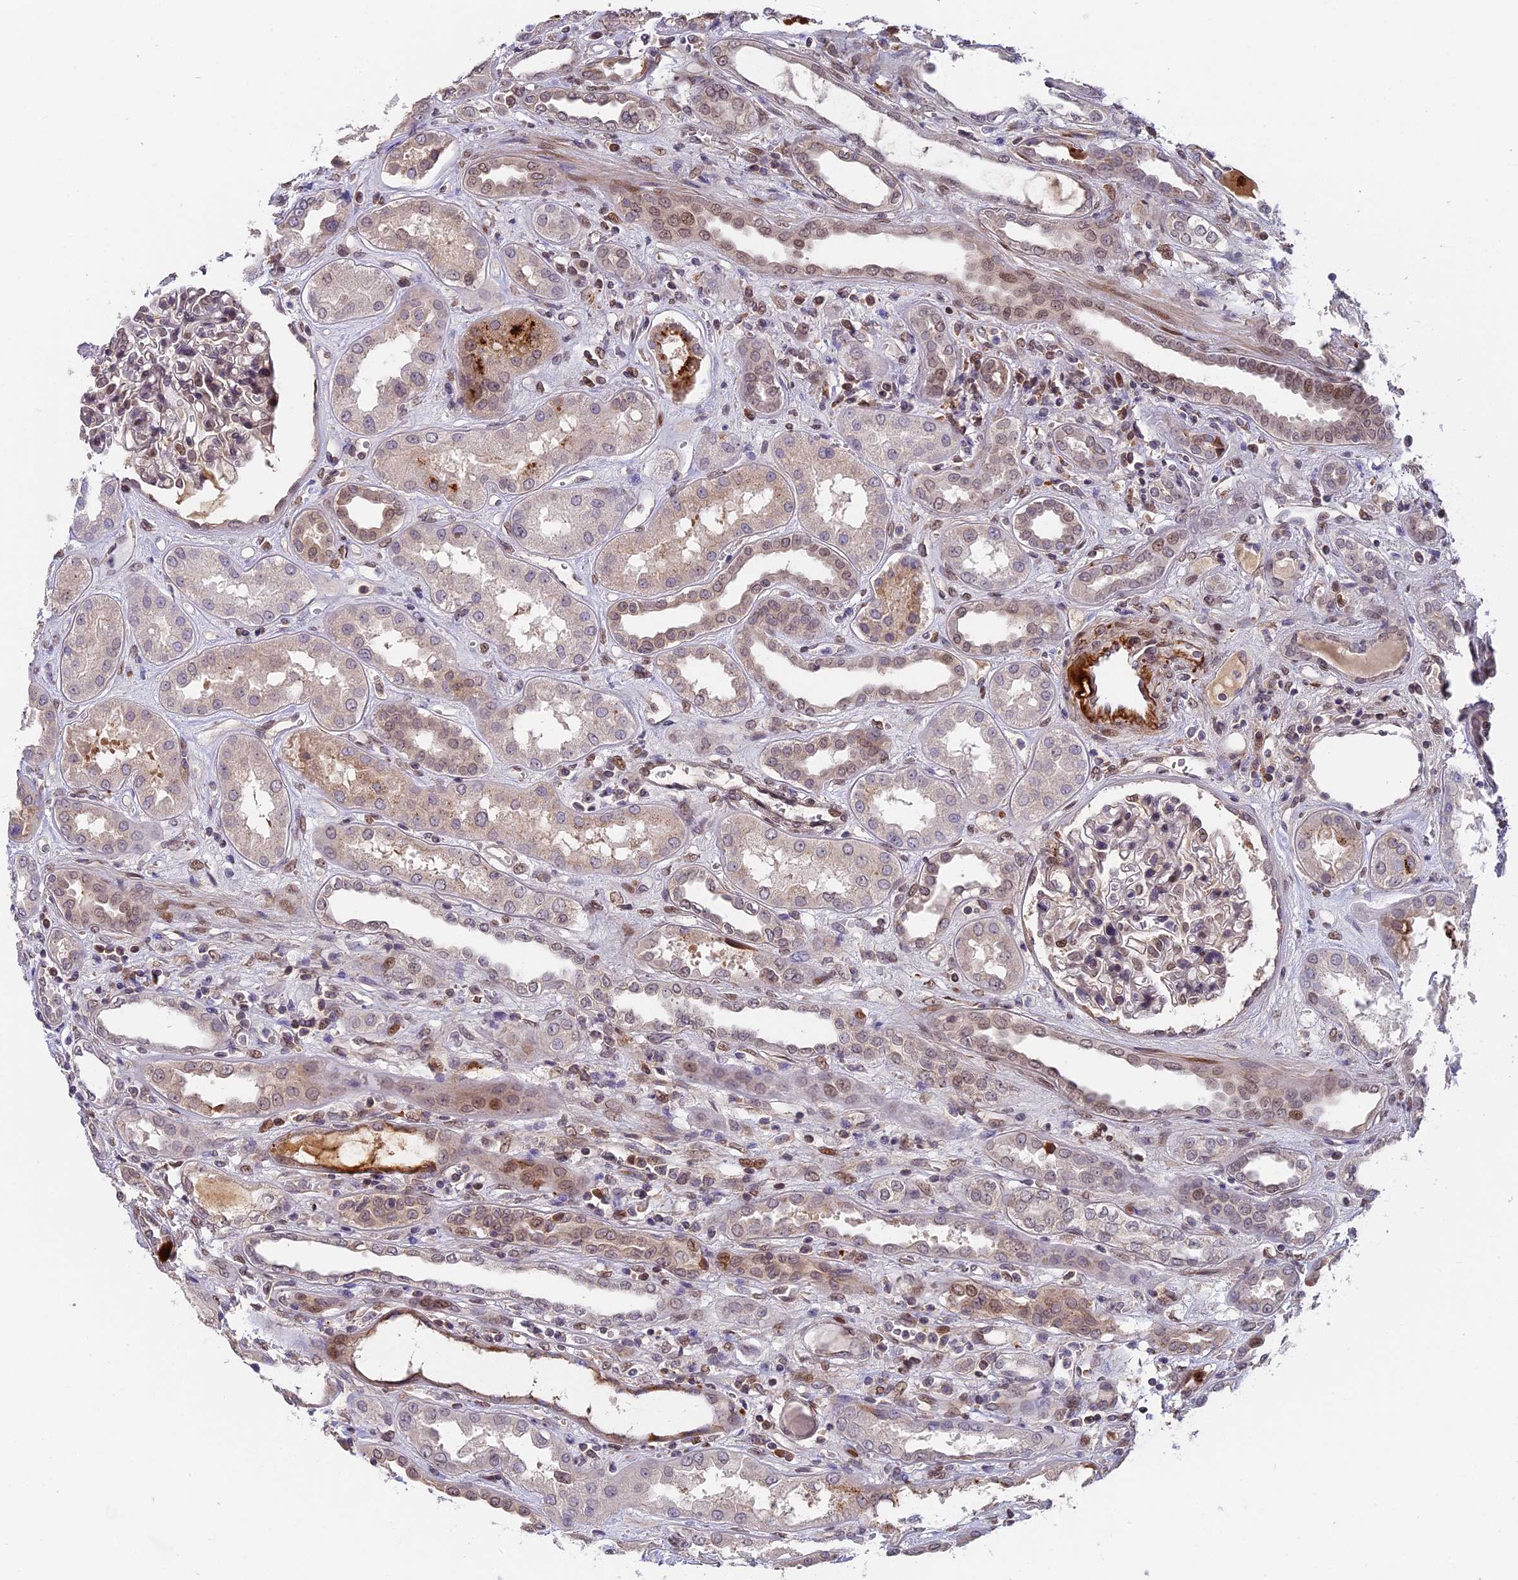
{"staining": {"intensity": "moderate", "quantity": "25%-75%", "location": "nuclear"}, "tissue": "kidney", "cell_type": "Cells in glomeruli", "image_type": "normal", "snomed": [{"axis": "morphology", "description": "Normal tissue, NOS"}, {"axis": "topography", "description": "Kidney"}], "caption": "Immunohistochemistry of unremarkable human kidney exhibits medium levels of moderate nuclear positivity in approximately 25%-75% of cells in glomeruli. Using DAB (3,3'-diaminobenzidine) (brown) and hematoxylin (blue) stains, captured at high magnification using brightfield microscopy.", "gene": "PYGO1", "patient": {"sex": "male", "age": 59}}